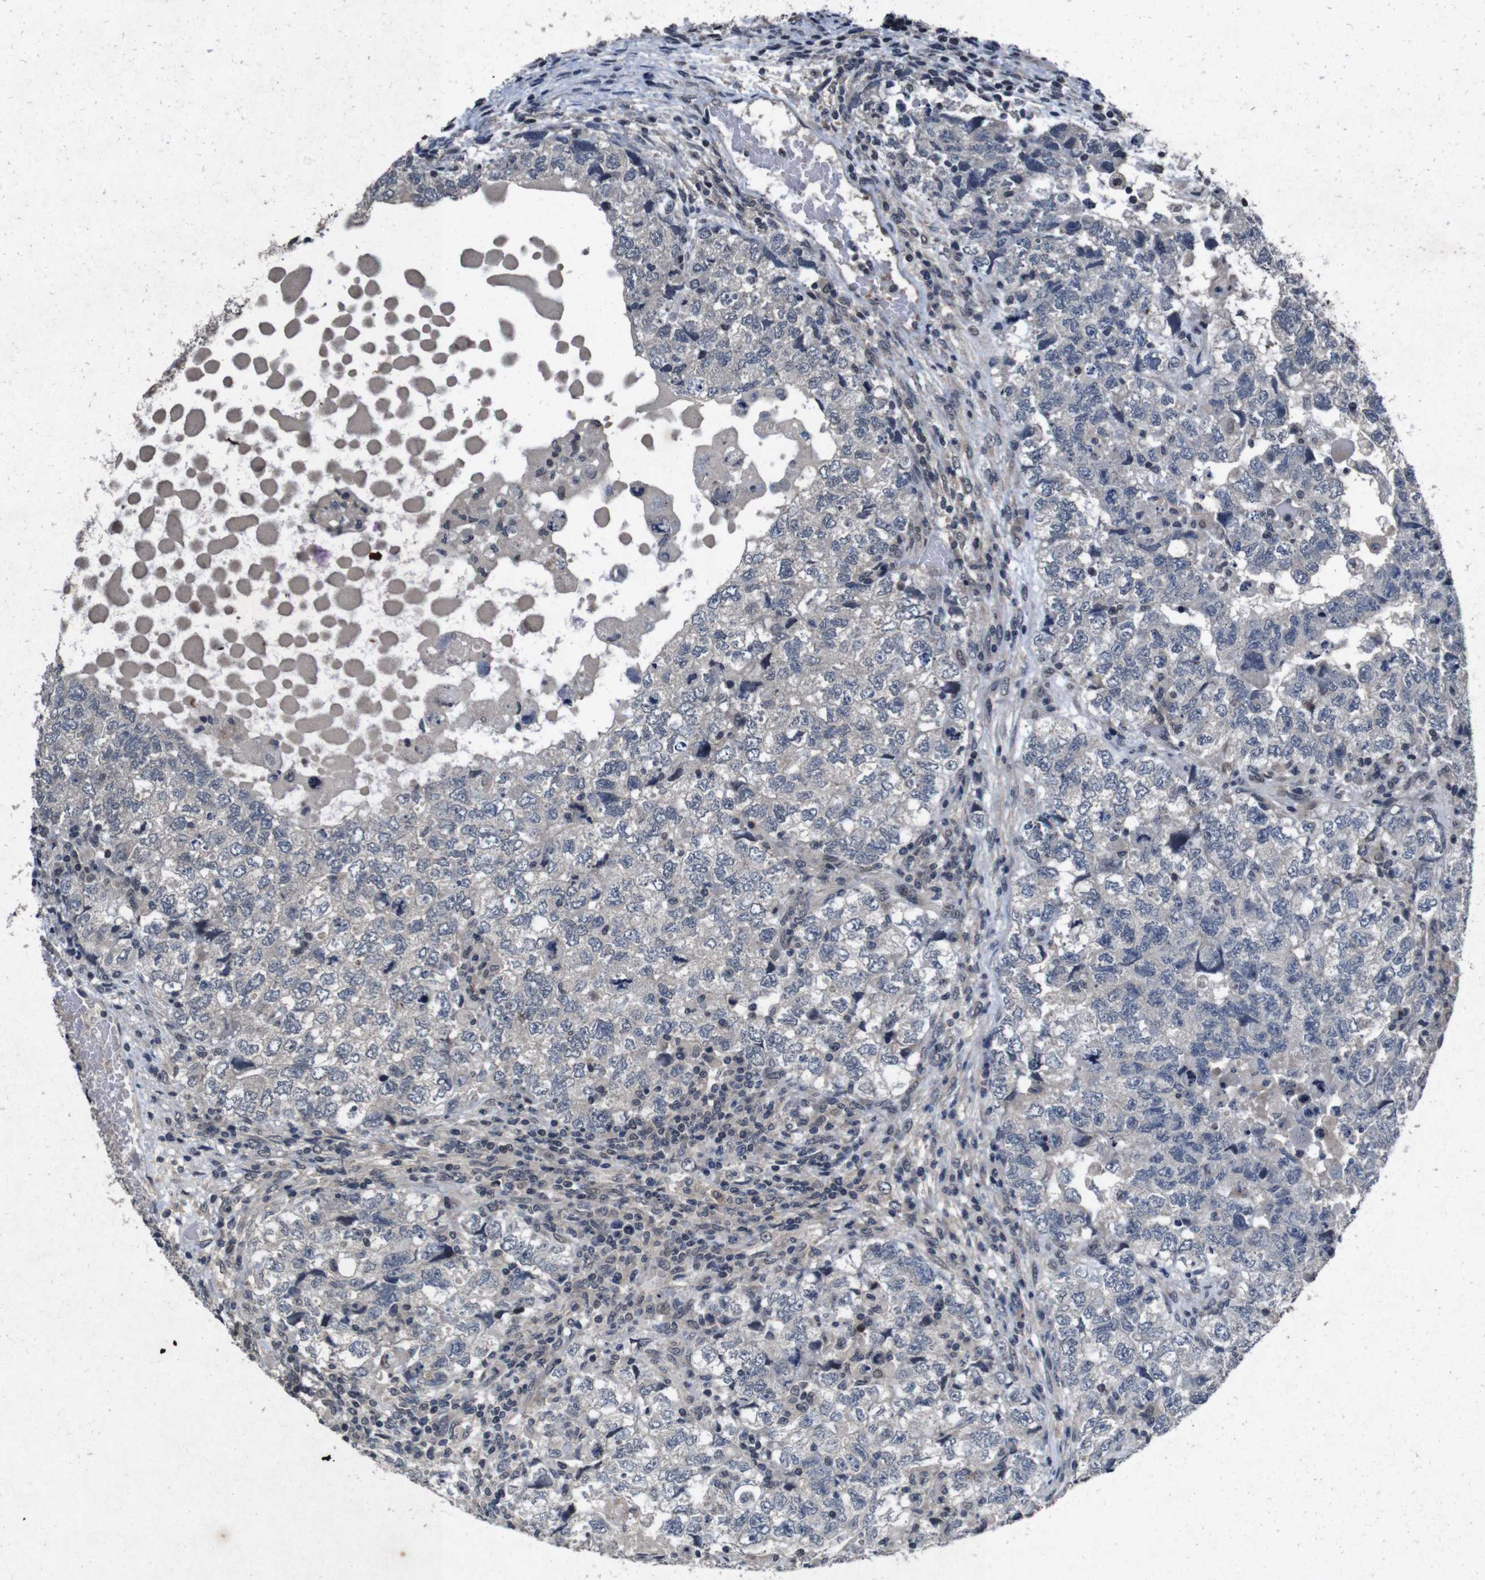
{"staining": {"intensity": "negative", "quantity": "none", "location": "none"}, "tissue": "testis cancer", "cell_type": "Tumor cells", "image_type": "cancer", "snomed": [{"axis": "morphology", "description": "Carcinoma, Embryonal, NOS"}, {"axis": "topography", "description": "Testis"}], "caption": "This image is of testis cancer (embryonal carcinoma) stained with immunohistochemistry (IHC) to label a protein in brown with the nuclei are counter-stained blue. There is no staining in tumor cells.", "gene": "AKT3", "patient": {"sex": "male", "age": 36}}